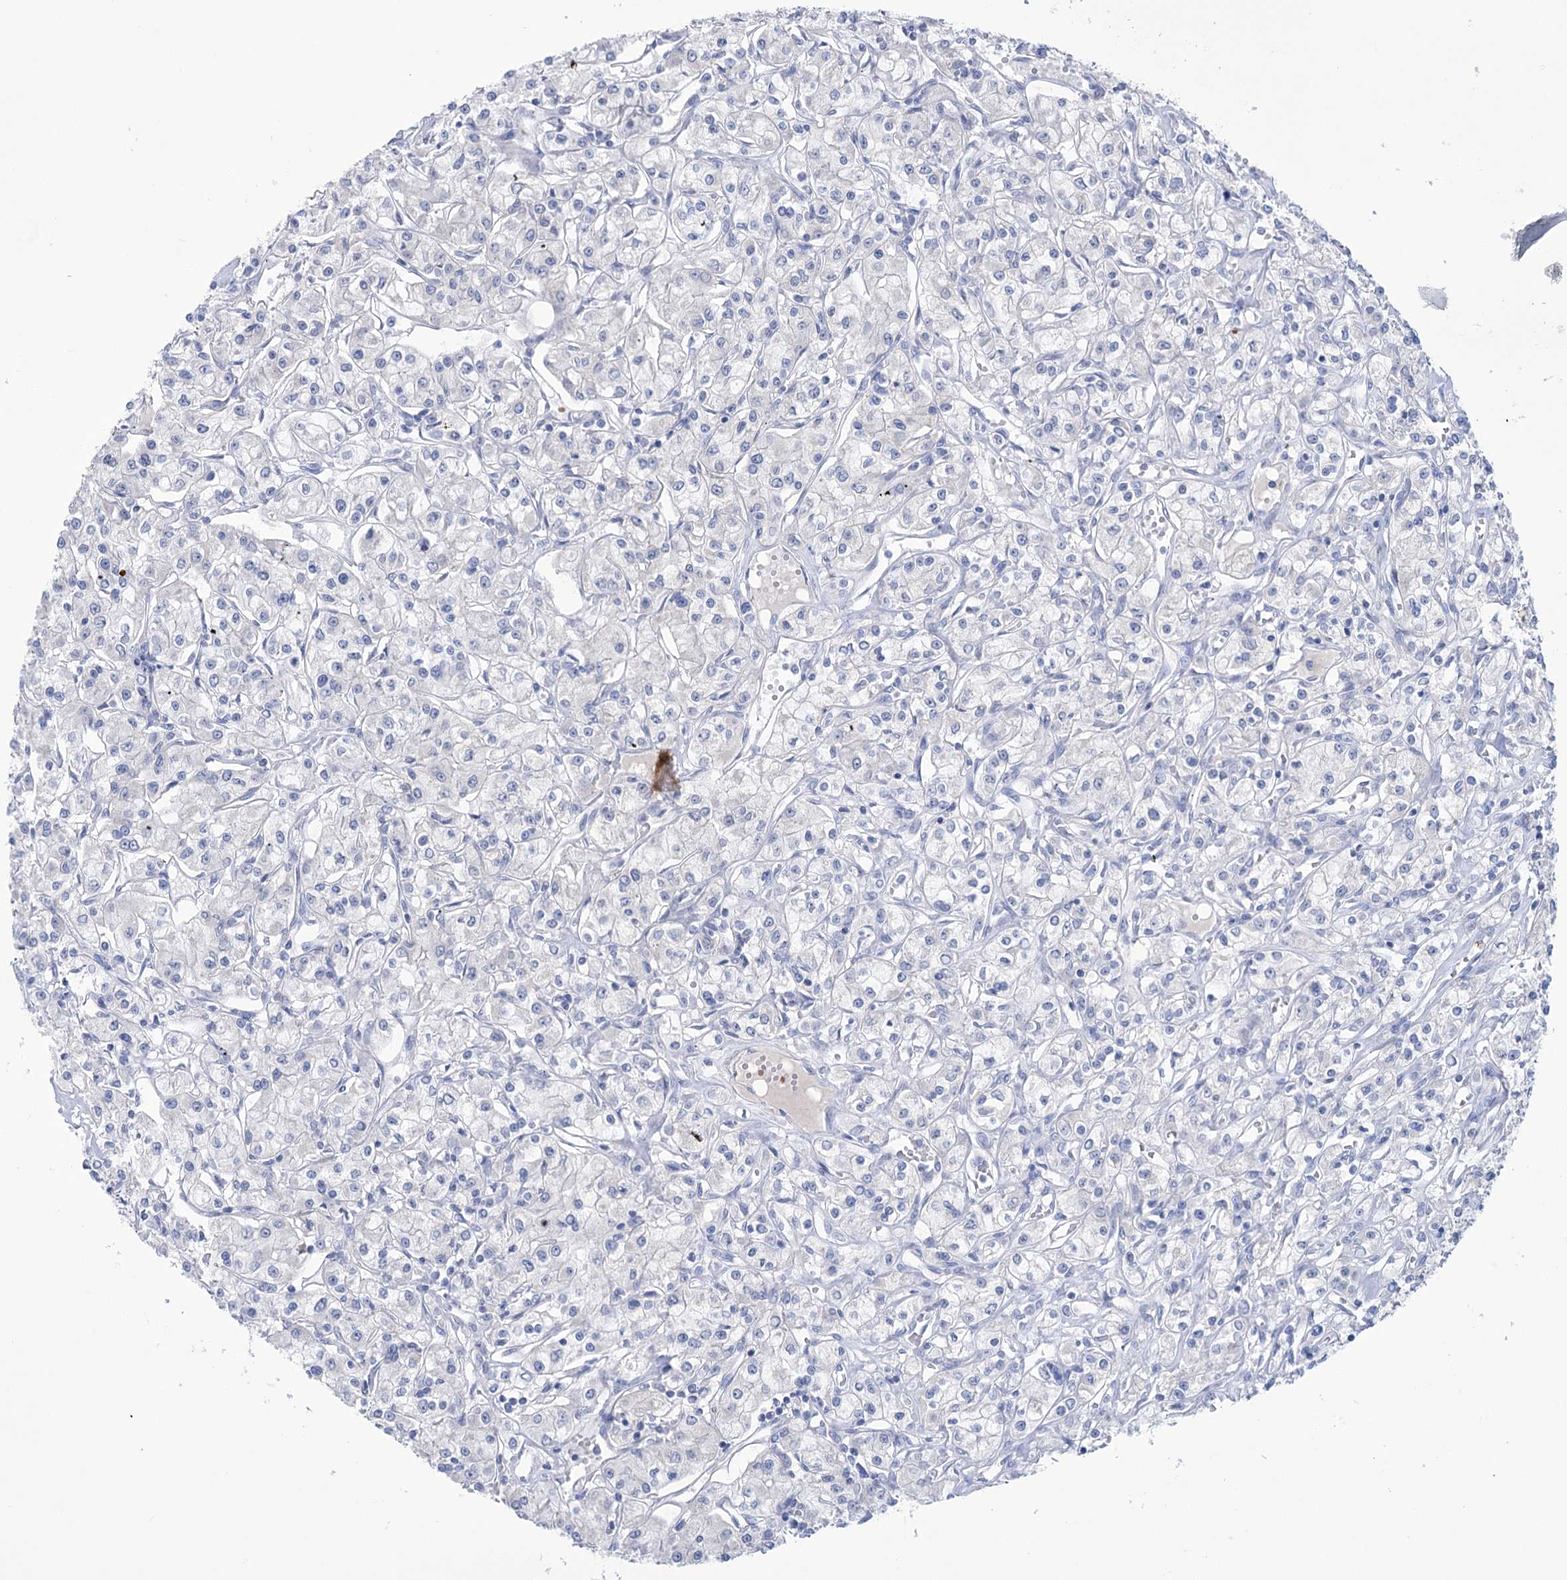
{"staining": {"intensity": "negative", "quantity": "none", "location": "none"}, "tissue": "renal cancer", "cell_type": "Tumor cells", "image_type": "cancer", "snomed": [{"axis": "morphology", "description": "Adenocarcinoma, NOS"}, {"axis": "topography", "description": "Kidney"}], "caption": "Immunohistochemistry (IHC) of human renal cancer (adenocarcinoma) demonstrates no positivity in tumor cells.", "gene": "MTCH2", "patient": {"sex": "female", "age": 59}}